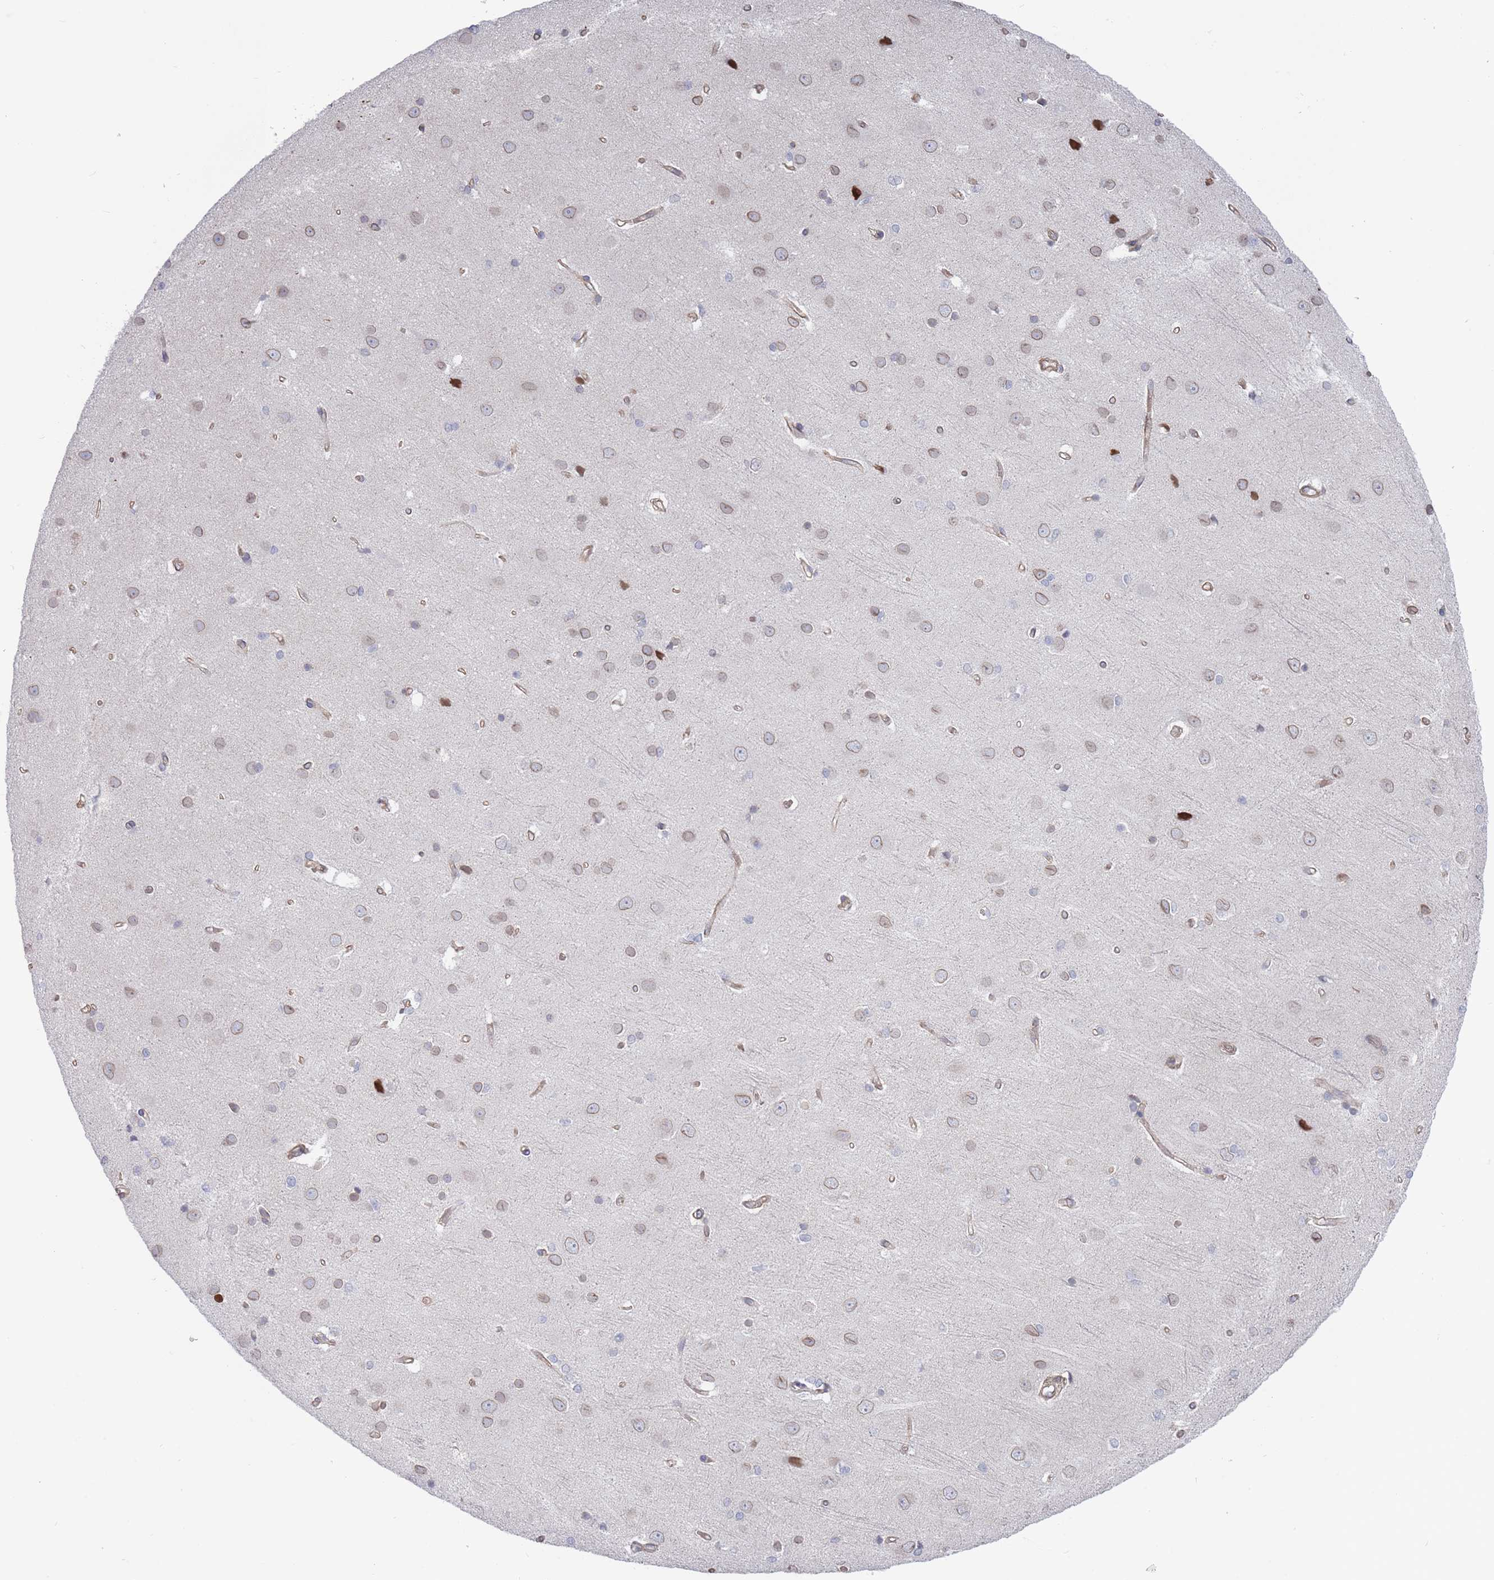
{"staining": {"intensity": "moderate", "quantity": ">75%", "location": "cytoplasmic/membranous"}, "tissue": "cerebral cortex", "cell_type": "Endothelial cells", "image_type": "normal", "snomed": [{"axis": "morphology", "description": "Normal tissue, NOS"}, {"axis": "topography", "description": "Cerebral cortex"}], "caption": "DAB immunohistochemical staining of unremarkable human cerebral cortex displays moderate cytoplasmic/membranous protein positivity in approximately >75% of endothelial cells. Using DAB (brown) and hematoxylin (blue) stains, captured at high magnification using brightfield microscopy.", "gene": "SLC1A6", "patient": {"sex": "male", "age": 37}}